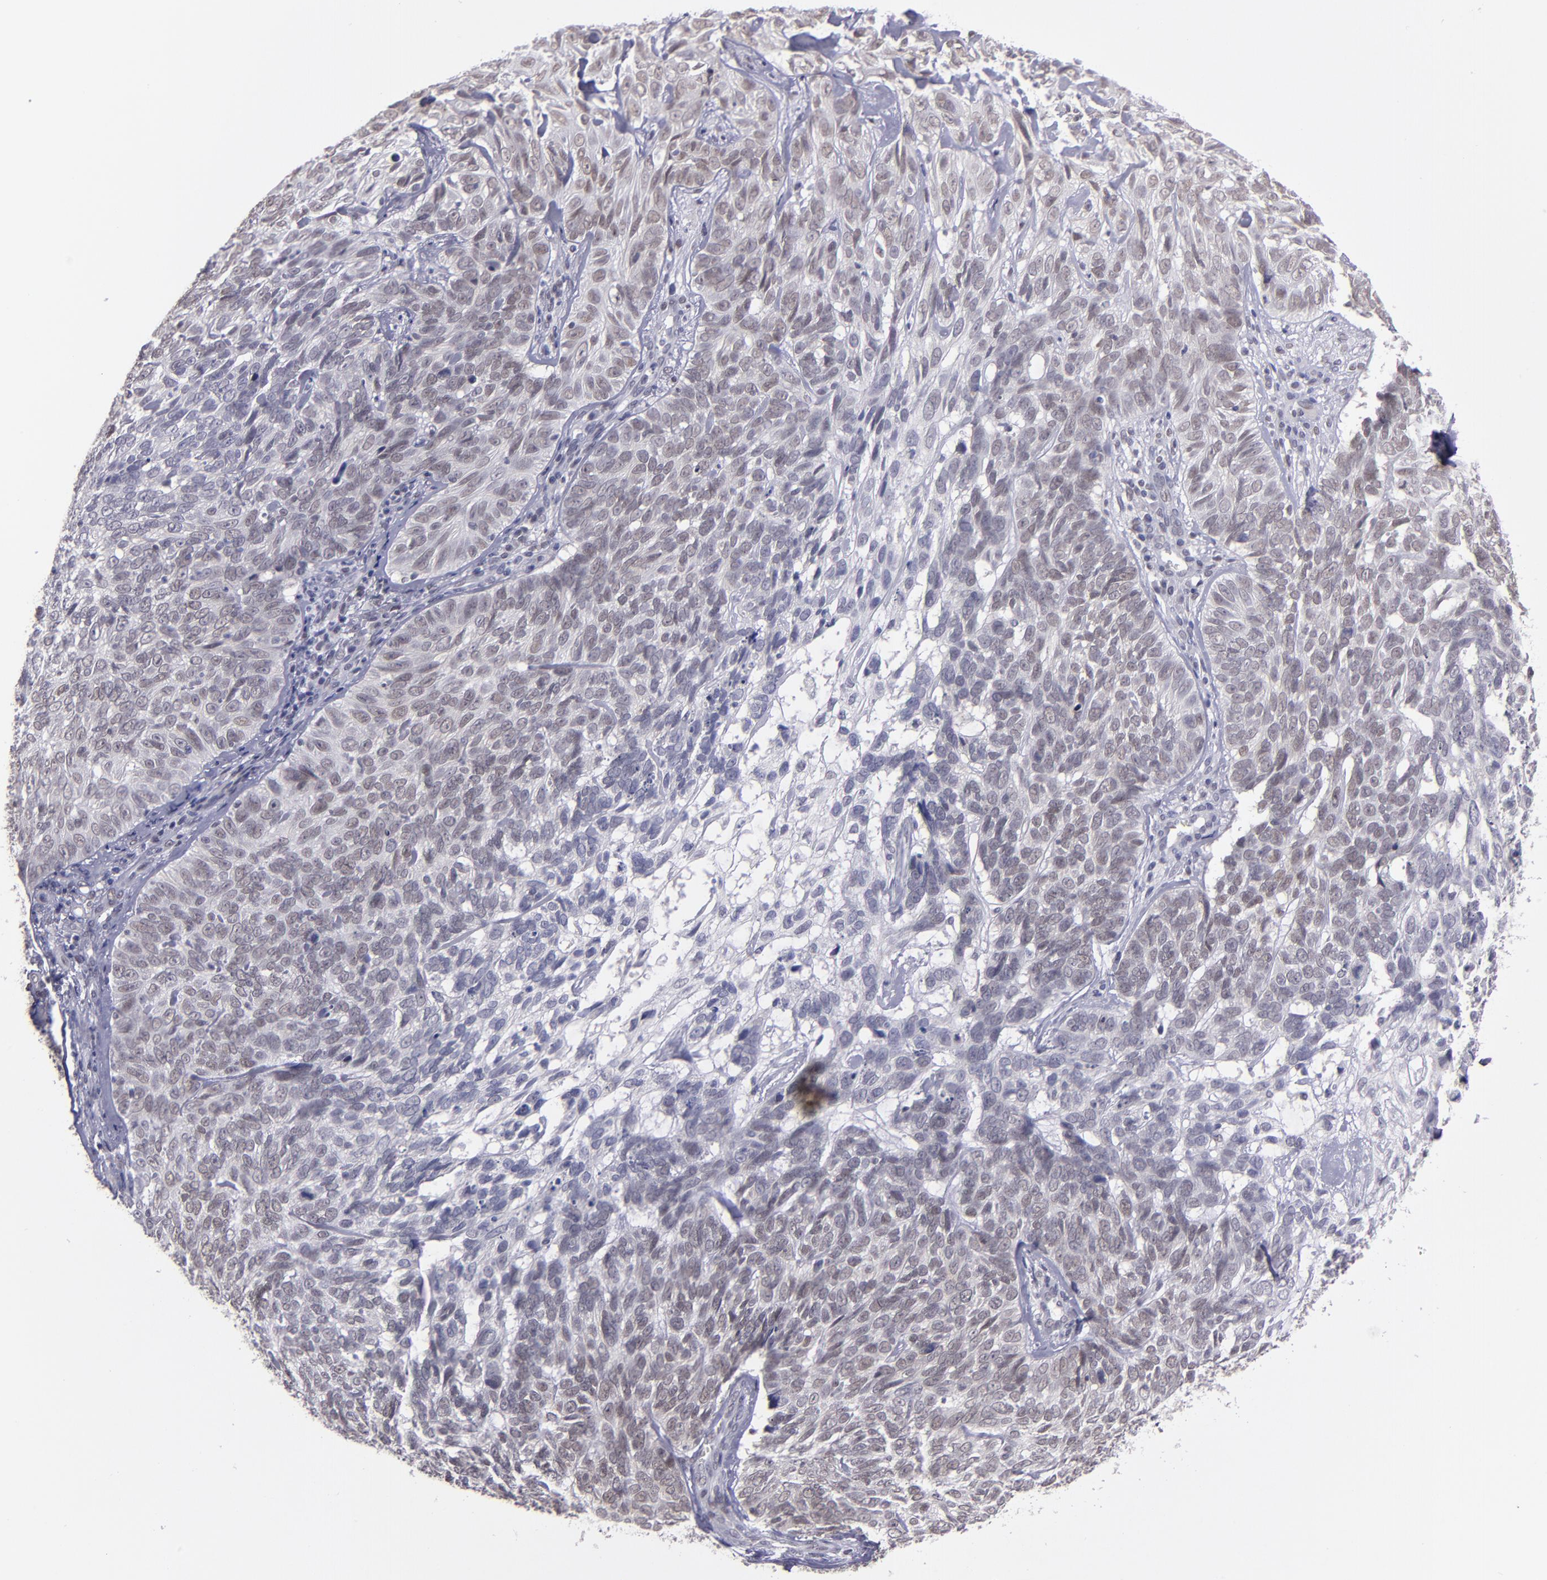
{"staining": {"intensity": "weak", "quantity": "25%-75%", "location": "nuclear"}, "tissue": "skin cancer", "cell_type": "Tumor cells", "image_type": "cancer", "snomed": [{"axis": "morphology", "description": "Basal cell carcinoma"}, {"axis": "topography", "description": "Skin"}], "caption": "Skin basal cell carcinoma was stained to show a protein in brown. There is low levels of weak nuclear positivity in about 25%-75% of tumor cells.", "gene": "OTUB2", "patient": {"sex": "male", "age": 72}}